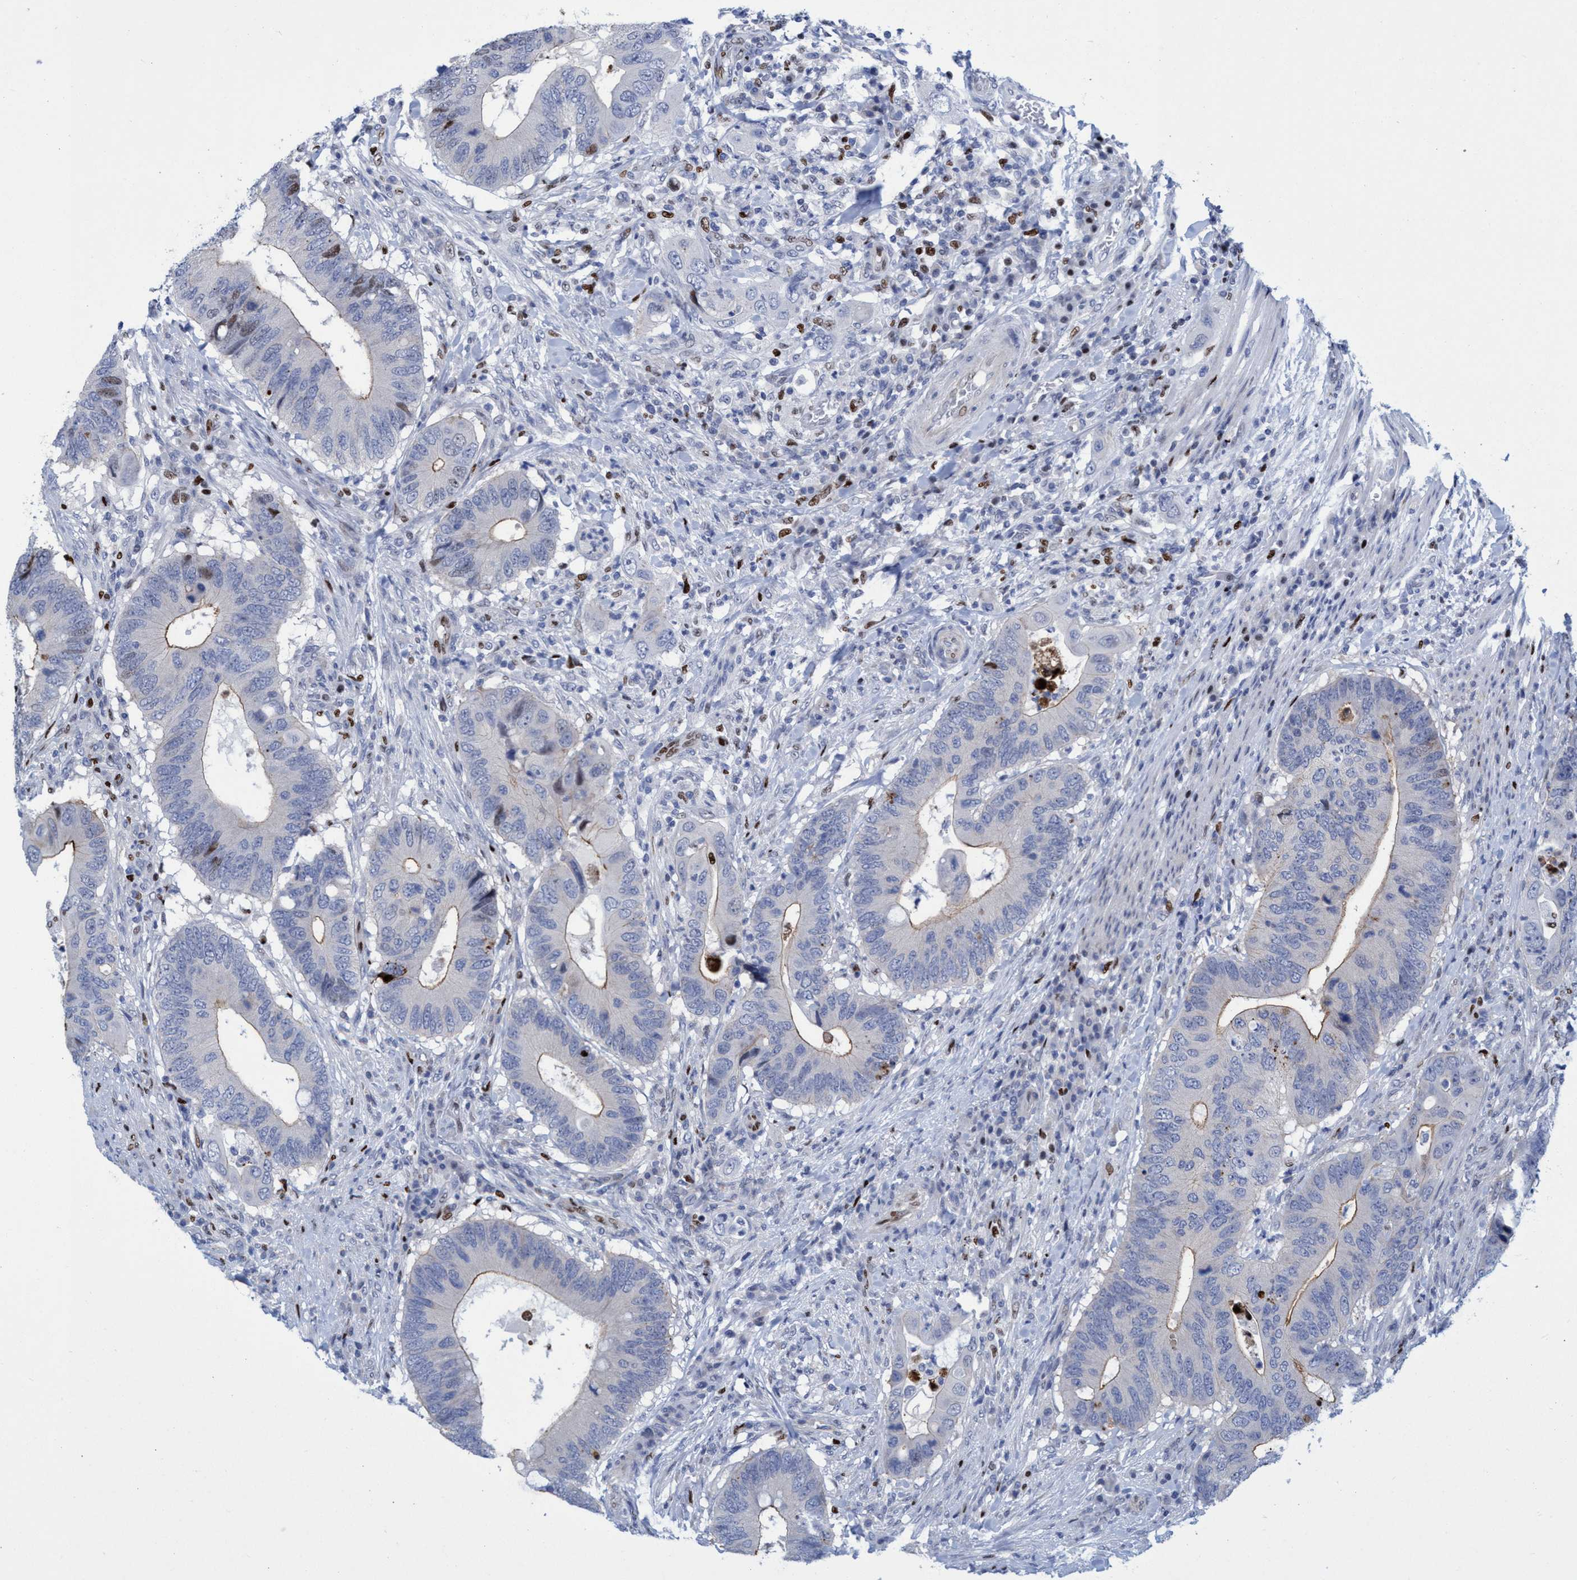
{"staining": {"intensity": "weak", "quantity": "25%-75%", "location": "cytoplasmic/membranous"}, "tissue": "colorectal cancer", "cell_type": "Tumor cells", "image_type": "cancer", "snomed": [{"axis": "morphology", "description": "Adenocarcinoma, NOS"}, {"axis": "topography", "description": "Colon"}], "caption": "Immunohistochemistry (IHC) (DAB) staining of human adenocarcinoma (colorectal) shows weak cytoplasmic/membranous protein positivity in about 25%-75% of tumor cells.", "gene": "R3HCC1", "patient": {"sex": "male", "age": 71}}